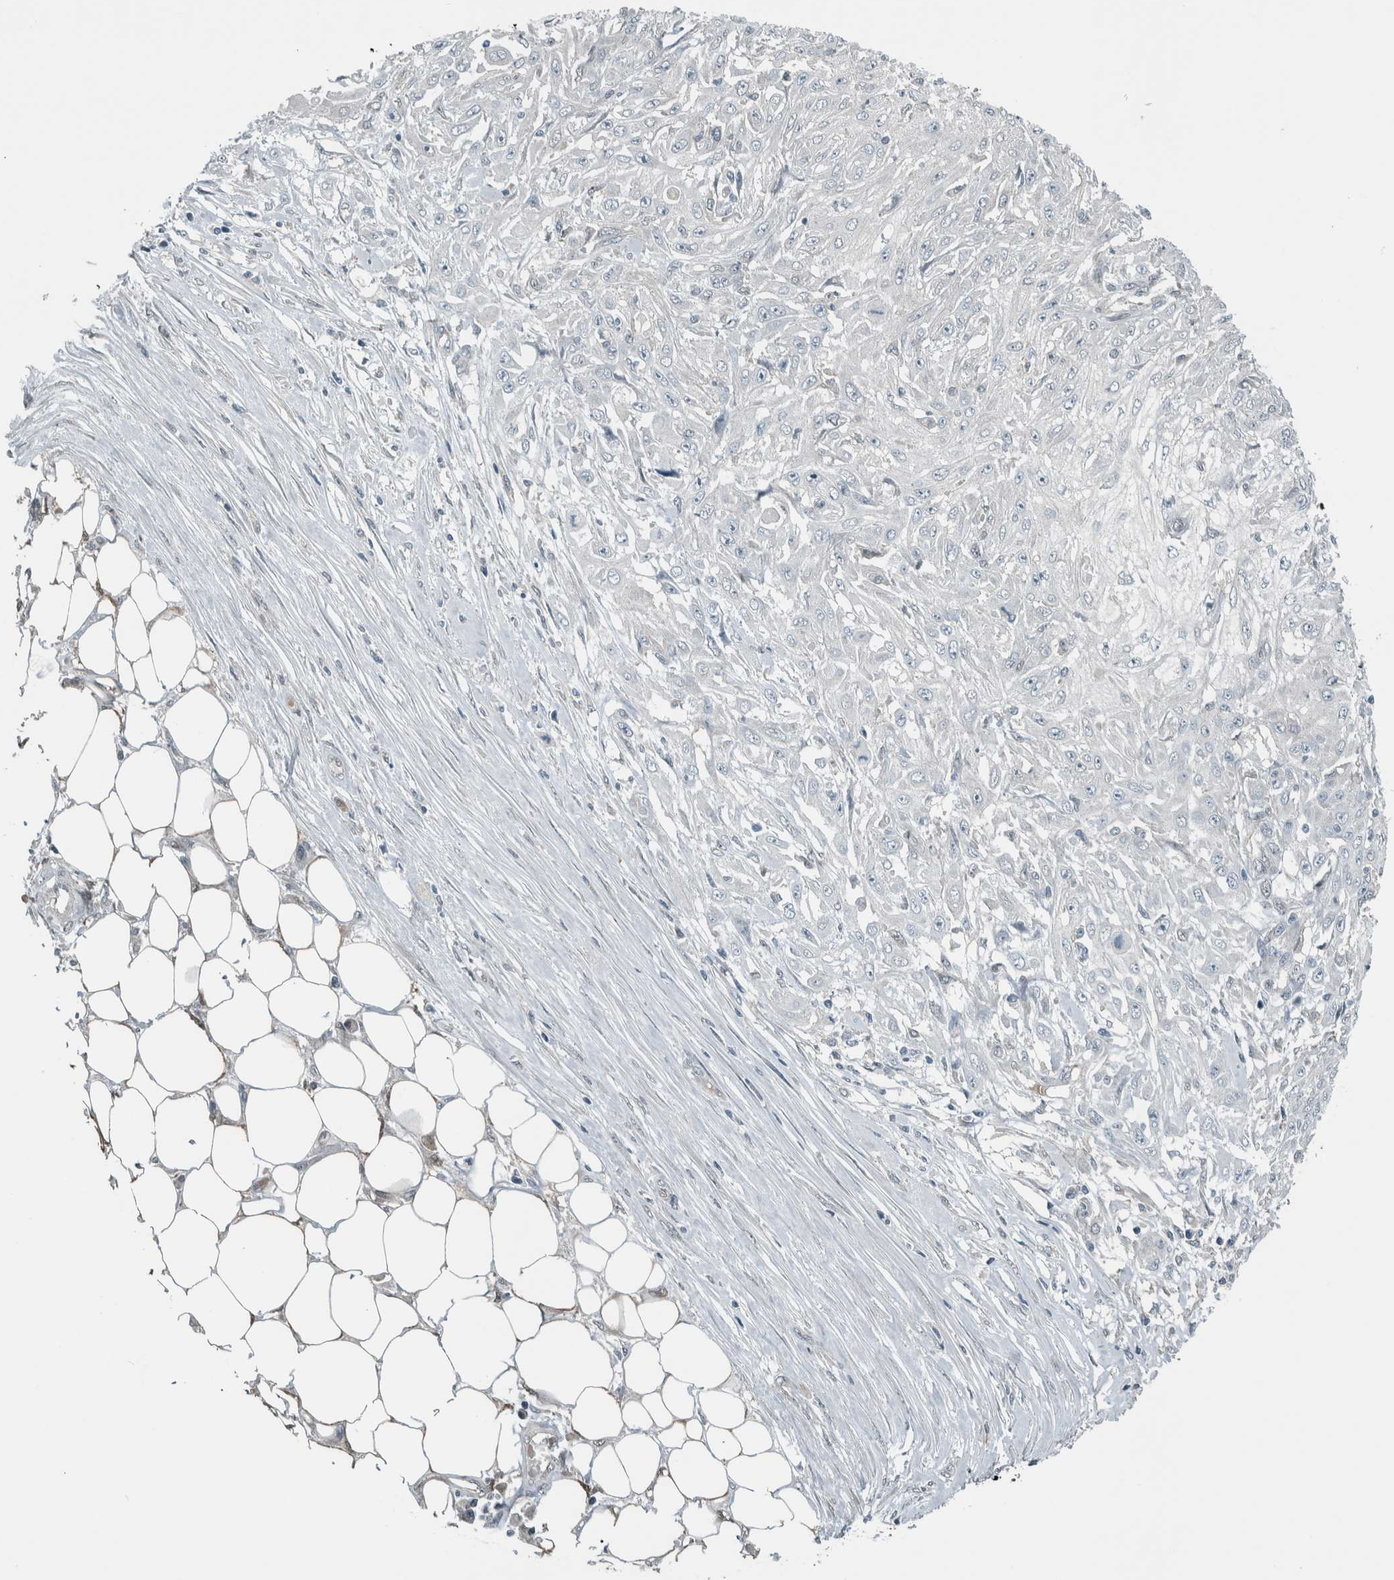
{"staining": {"intensity": "negative", "quantity": "none", "location": "none"}, "tissue": "skin cancer", "cell_type": "Tumor cells", "image_type": "cancer", "snomed": [{"axis": "morphology", "description": "Squamous cell carcinoma, NOS"}, {"axis": "morphology", "description": "Squamous cell carcinoma, metastatic, NOS"}, {"axis": "topography", "description": "Skin"}, {"axis": "topography", "description": "Lymph node"}], "caption": "DAB immunohistochemical staining of human skin cancer shows no significant positivity in tumor cells.", "gene": "ALAD", "patient": {"sex": "male", "age": 75}}